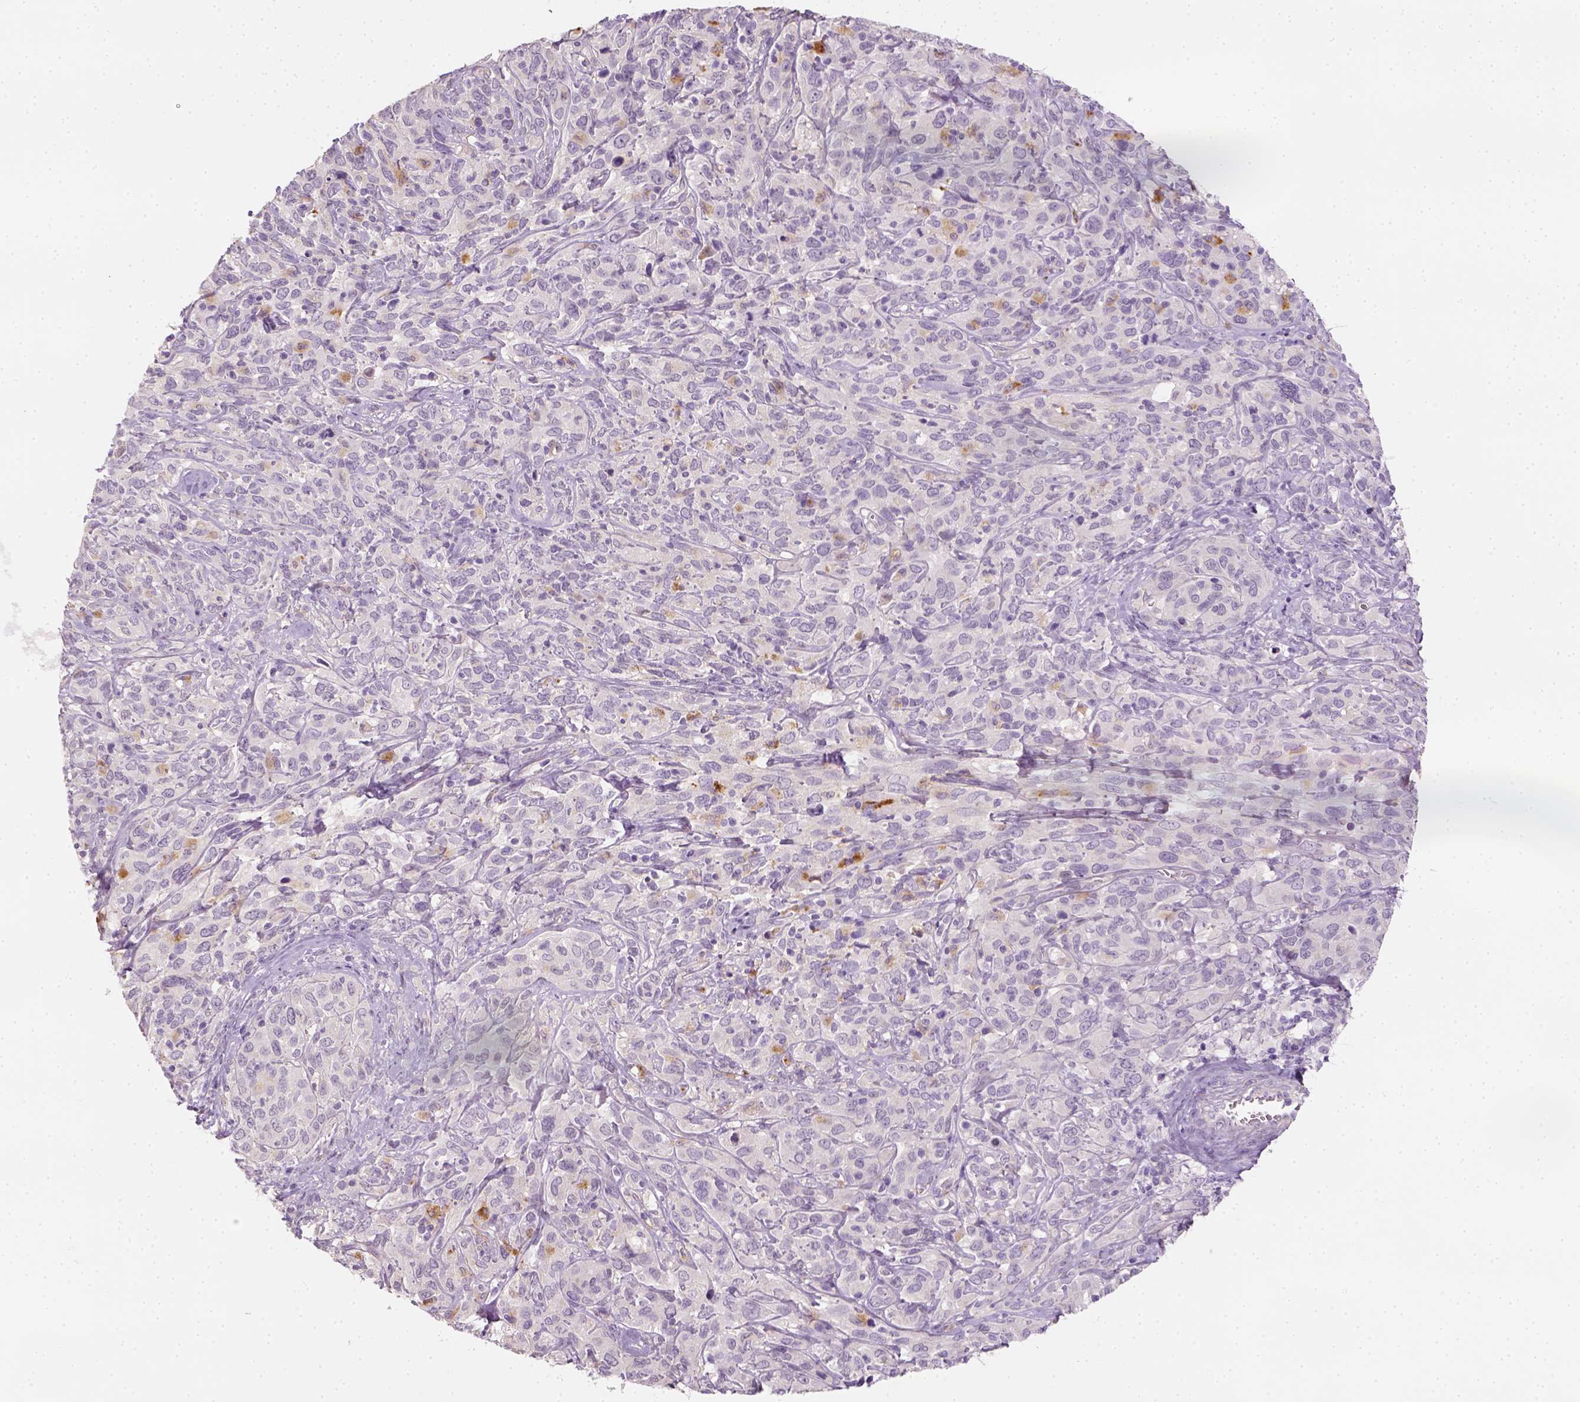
{"staining": {"intensity": "negative", "quantity": "none", "location": "none"}, "tissue": "cervical cancer", "cell_type": "Tumor cells", "image_type": "cancer", "snomed": [{"axis": "morphology", "description": "Normal tissue, NOS"}, {"axis": "morphology", "description": "Squamous cell carcinoma, NOS"}, {"axis": "topography", "description": "Cervix"}], "caption": "Immunohistochemical staining of cervical cancer (squamous cell carcinoma) demonstrates no significant positivity in tumor cells.", "gene": "FAM163B", "patient": {"sex": "female", "age": 51}}